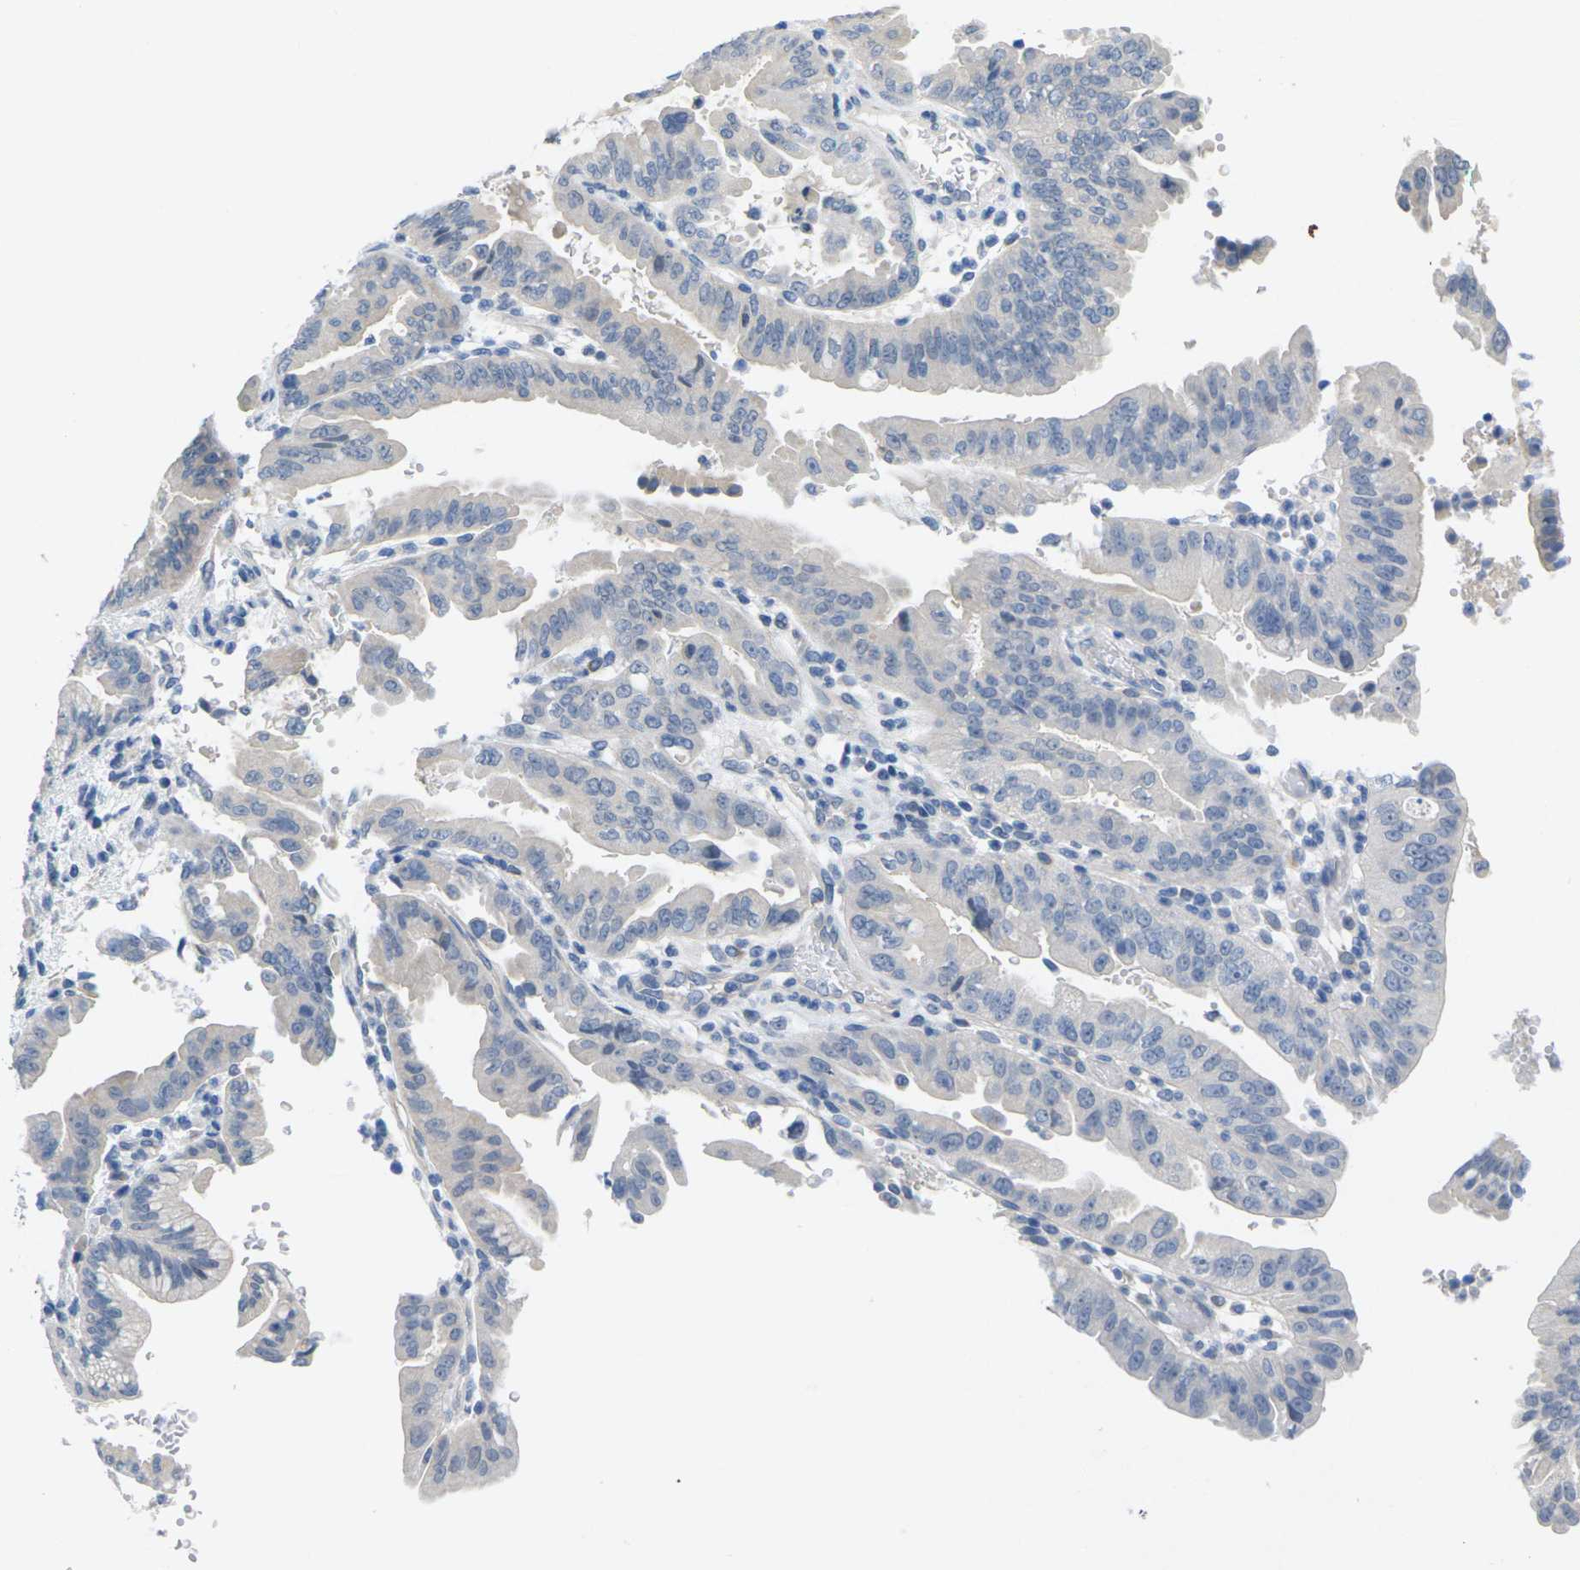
{"staining": {"intensity": "negative", "quantity": "none", "location": "none"}, "tissue": "pancreatic cancer", "cell_type": "Tumor cells", "image_type": "cancer", "snomed": [{"axis": "morphology", "description": "Adenocarcinoma, NOS"}, {"axis": "topography", "description": "Pancreas"}], "caption": "IHC image of neoplastic tissue: pancreatic adenocarcinoma stained with DAB (3,3'-diaminobenzidine) reveals no significant protein staining in tumor cells.", "gene": "TNNI3", "patient": {"sex": "male", "age": 70}}